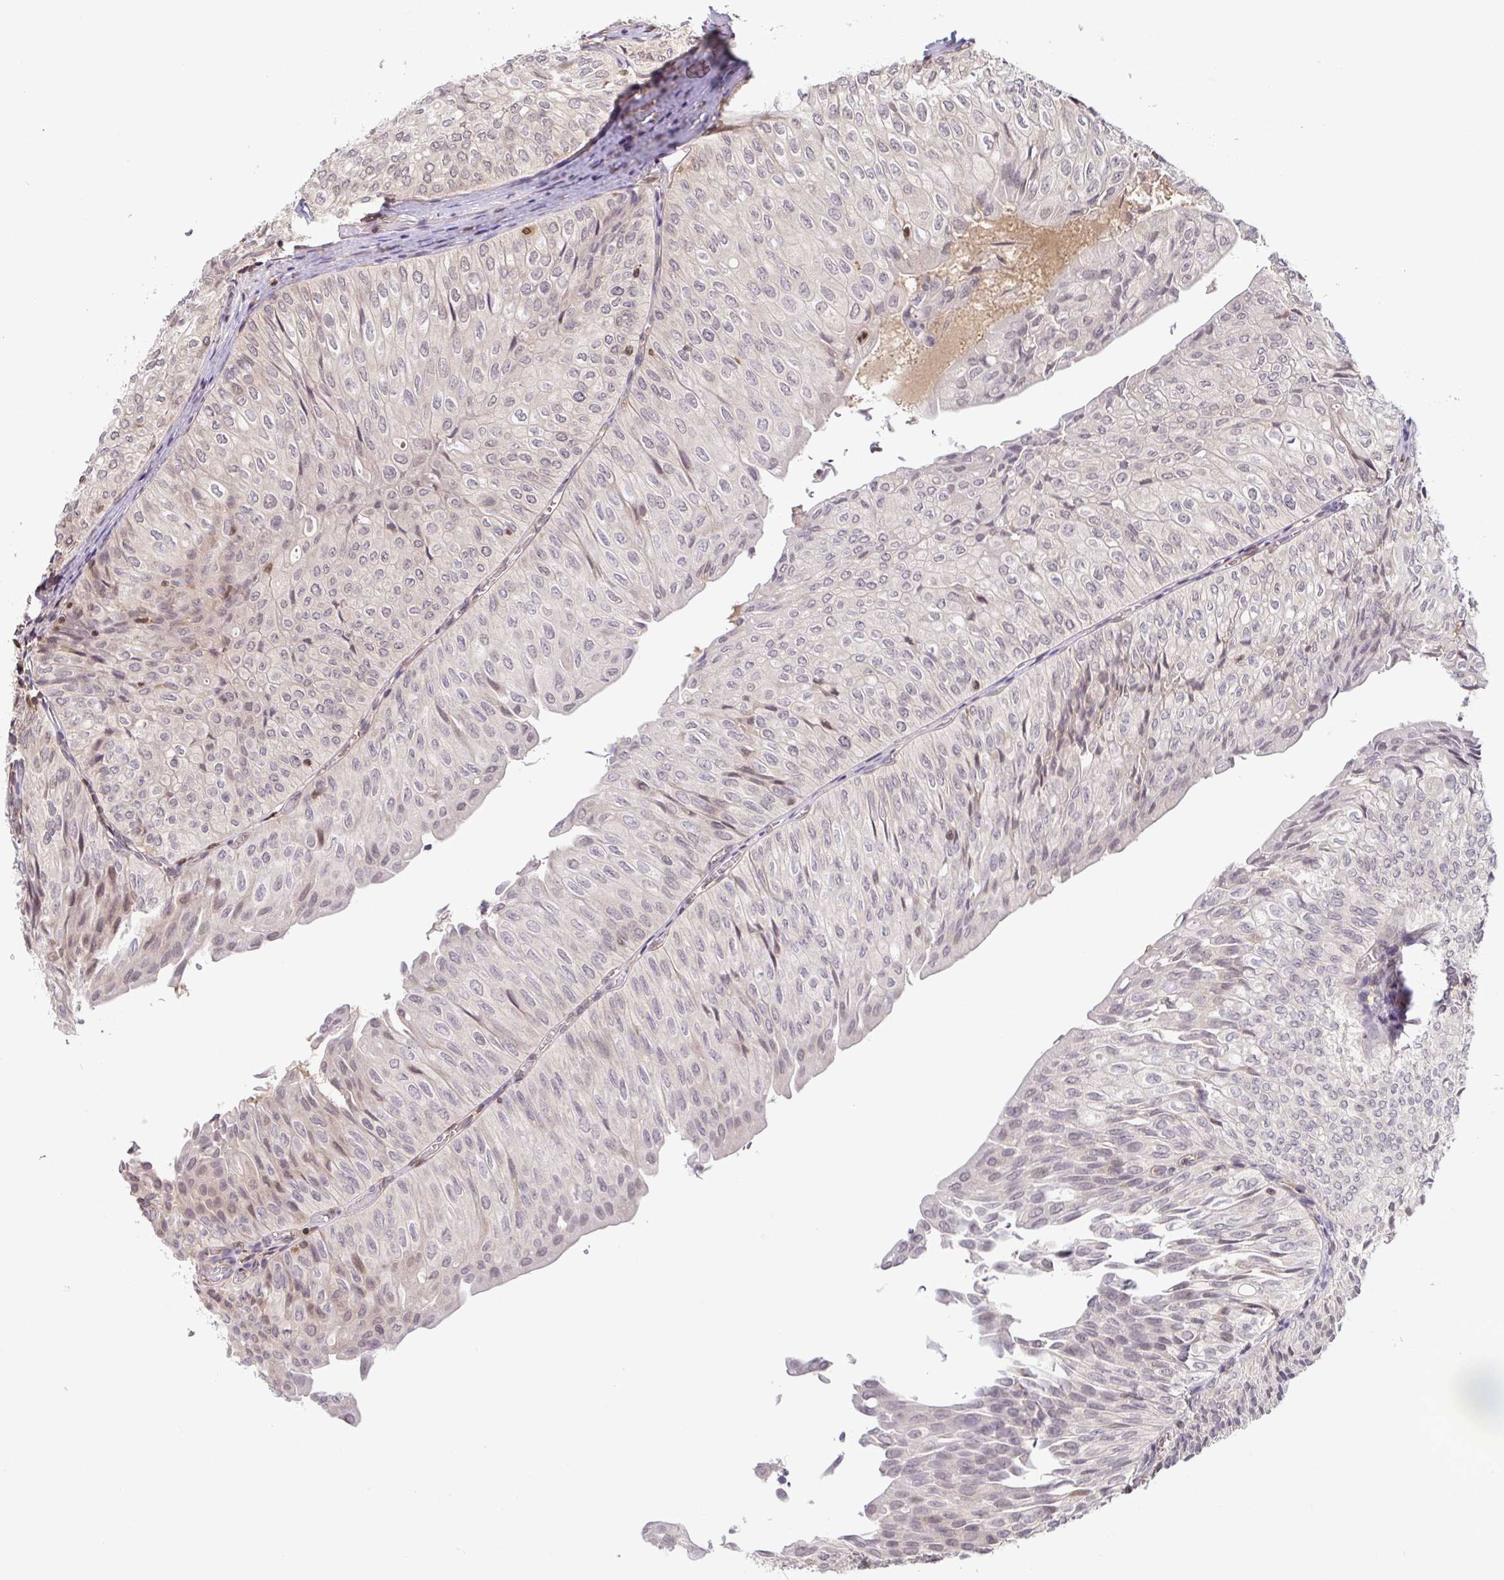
{"staining": {"intensity": "moderate", "quantity": "<25%", "location": "nuclear"}, "tissue": "urothelial cancer", "cell_type": "Tumor cells", "image_type": "cancer", "snomed": [{"axis": "morphology", "description": "Urothelial carcinoma, NOS"}, {"axis": "topography", "description": "Urinary bladder"}], "caption": "IHC staining of transitional cell carcinoma, which demonstrates low levels of moderate nuclear staining in about <25% of tumor cells indicating moderate nuclear protein staining. The staining was performed using DAB (3,3'-diaminobenzidine) (brown) for protein detection and nuclei were counterstained in hematoxylin (blue).", "gene": "PSMB9", "patient": {"sex": "male", "age": 62}}